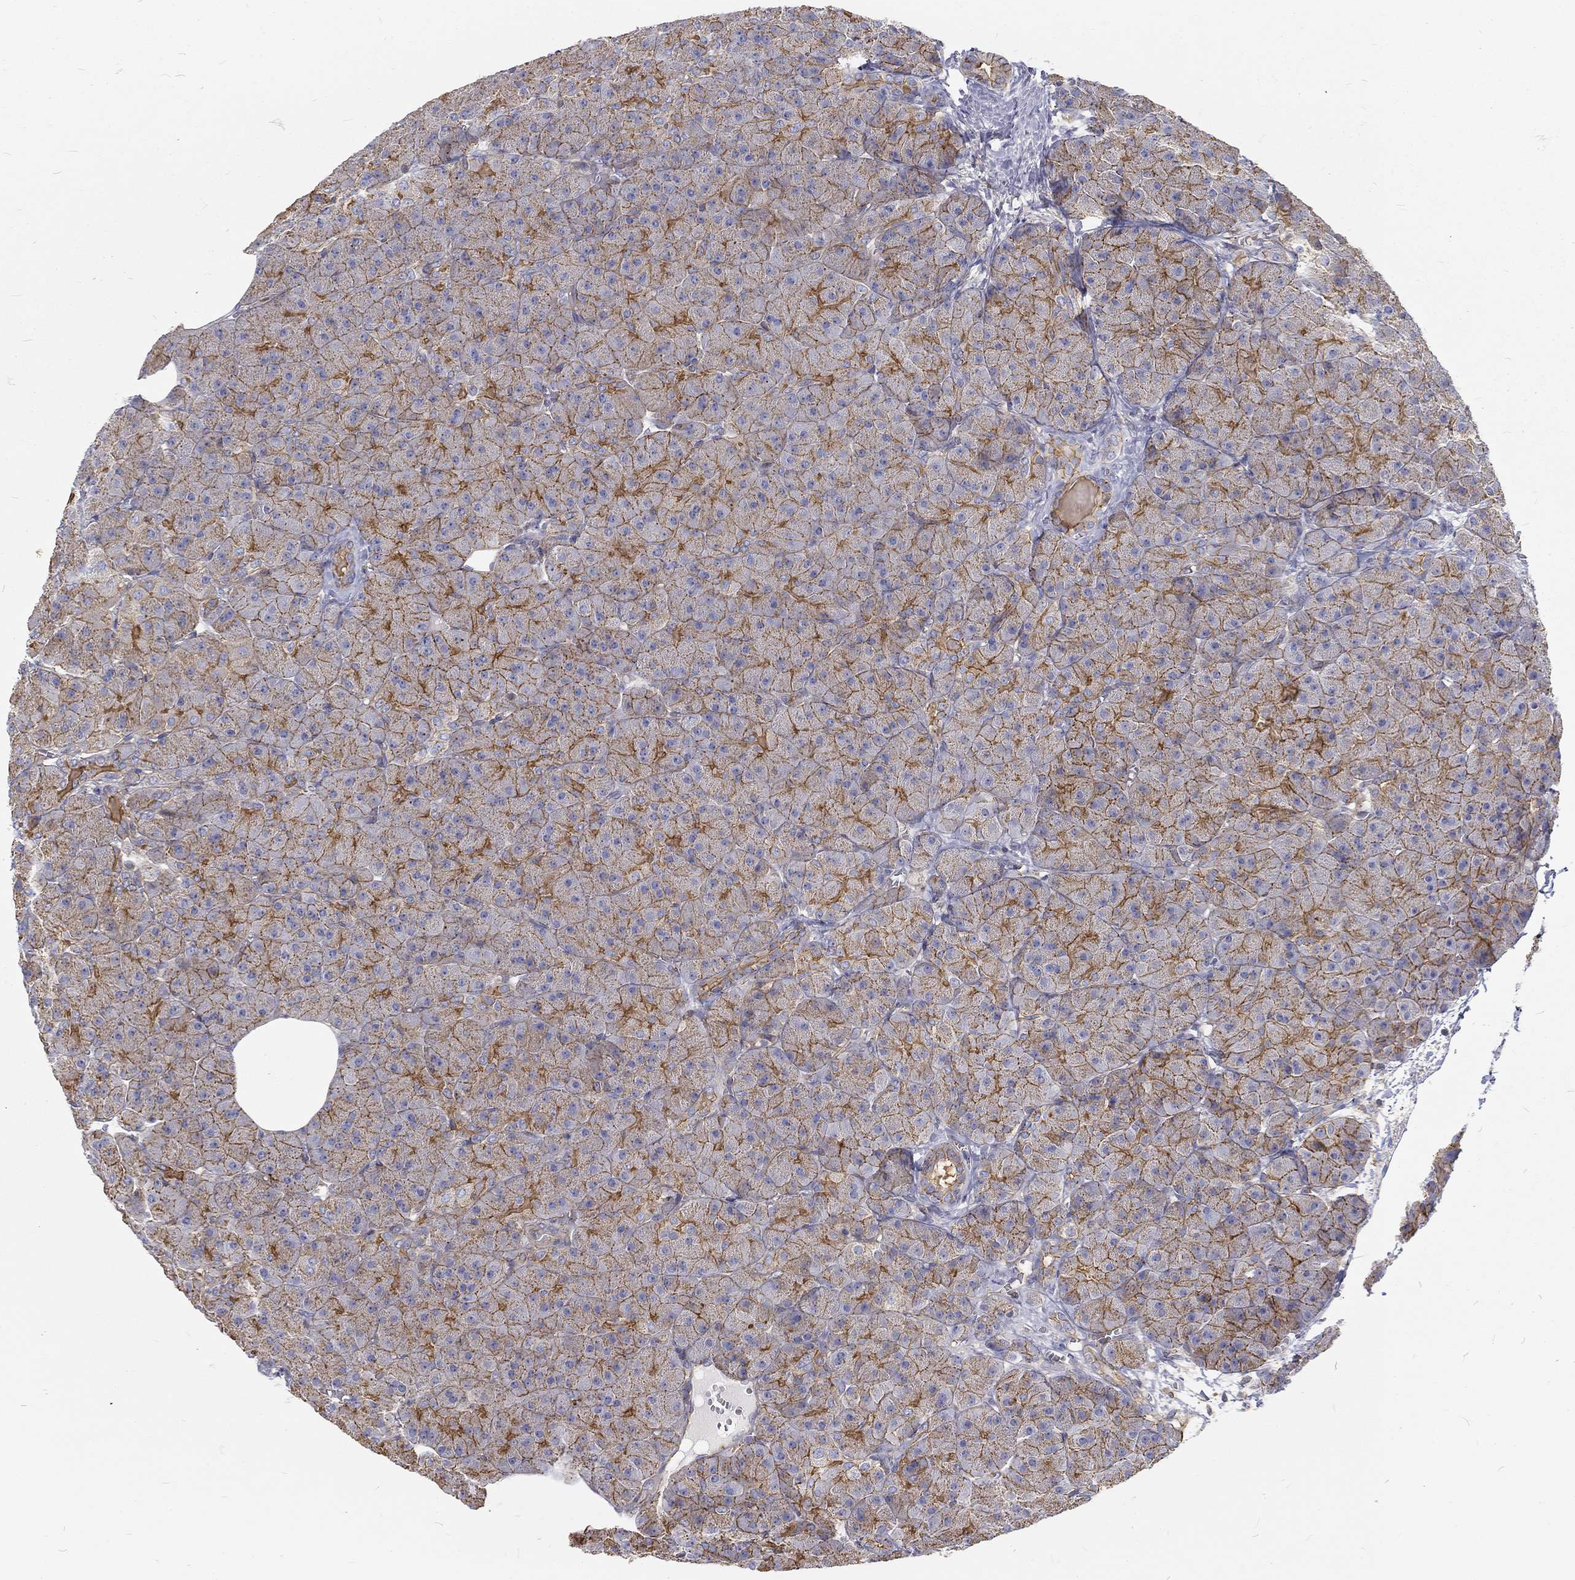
{"staining": {"intensity": "strong", "quantity": ">75%", "location": "cytoplasmic/membranous"}, "tissue": "pancreas", "cell_type": "Exocrine glandular cells", "image_type": "normal", "snomed": [{"axis": "morphology", "description": "Normal tissue, NOS"}, {"axis": "topography", "description": "Pancreas"}], "caption": "Unremarkable pancreas shows strong cytoplasmic/membranous positivity in about >75% of exocrine glandular cells.", "gene": "MTMR11", "patient": {"sex": "male", "age": 61}}